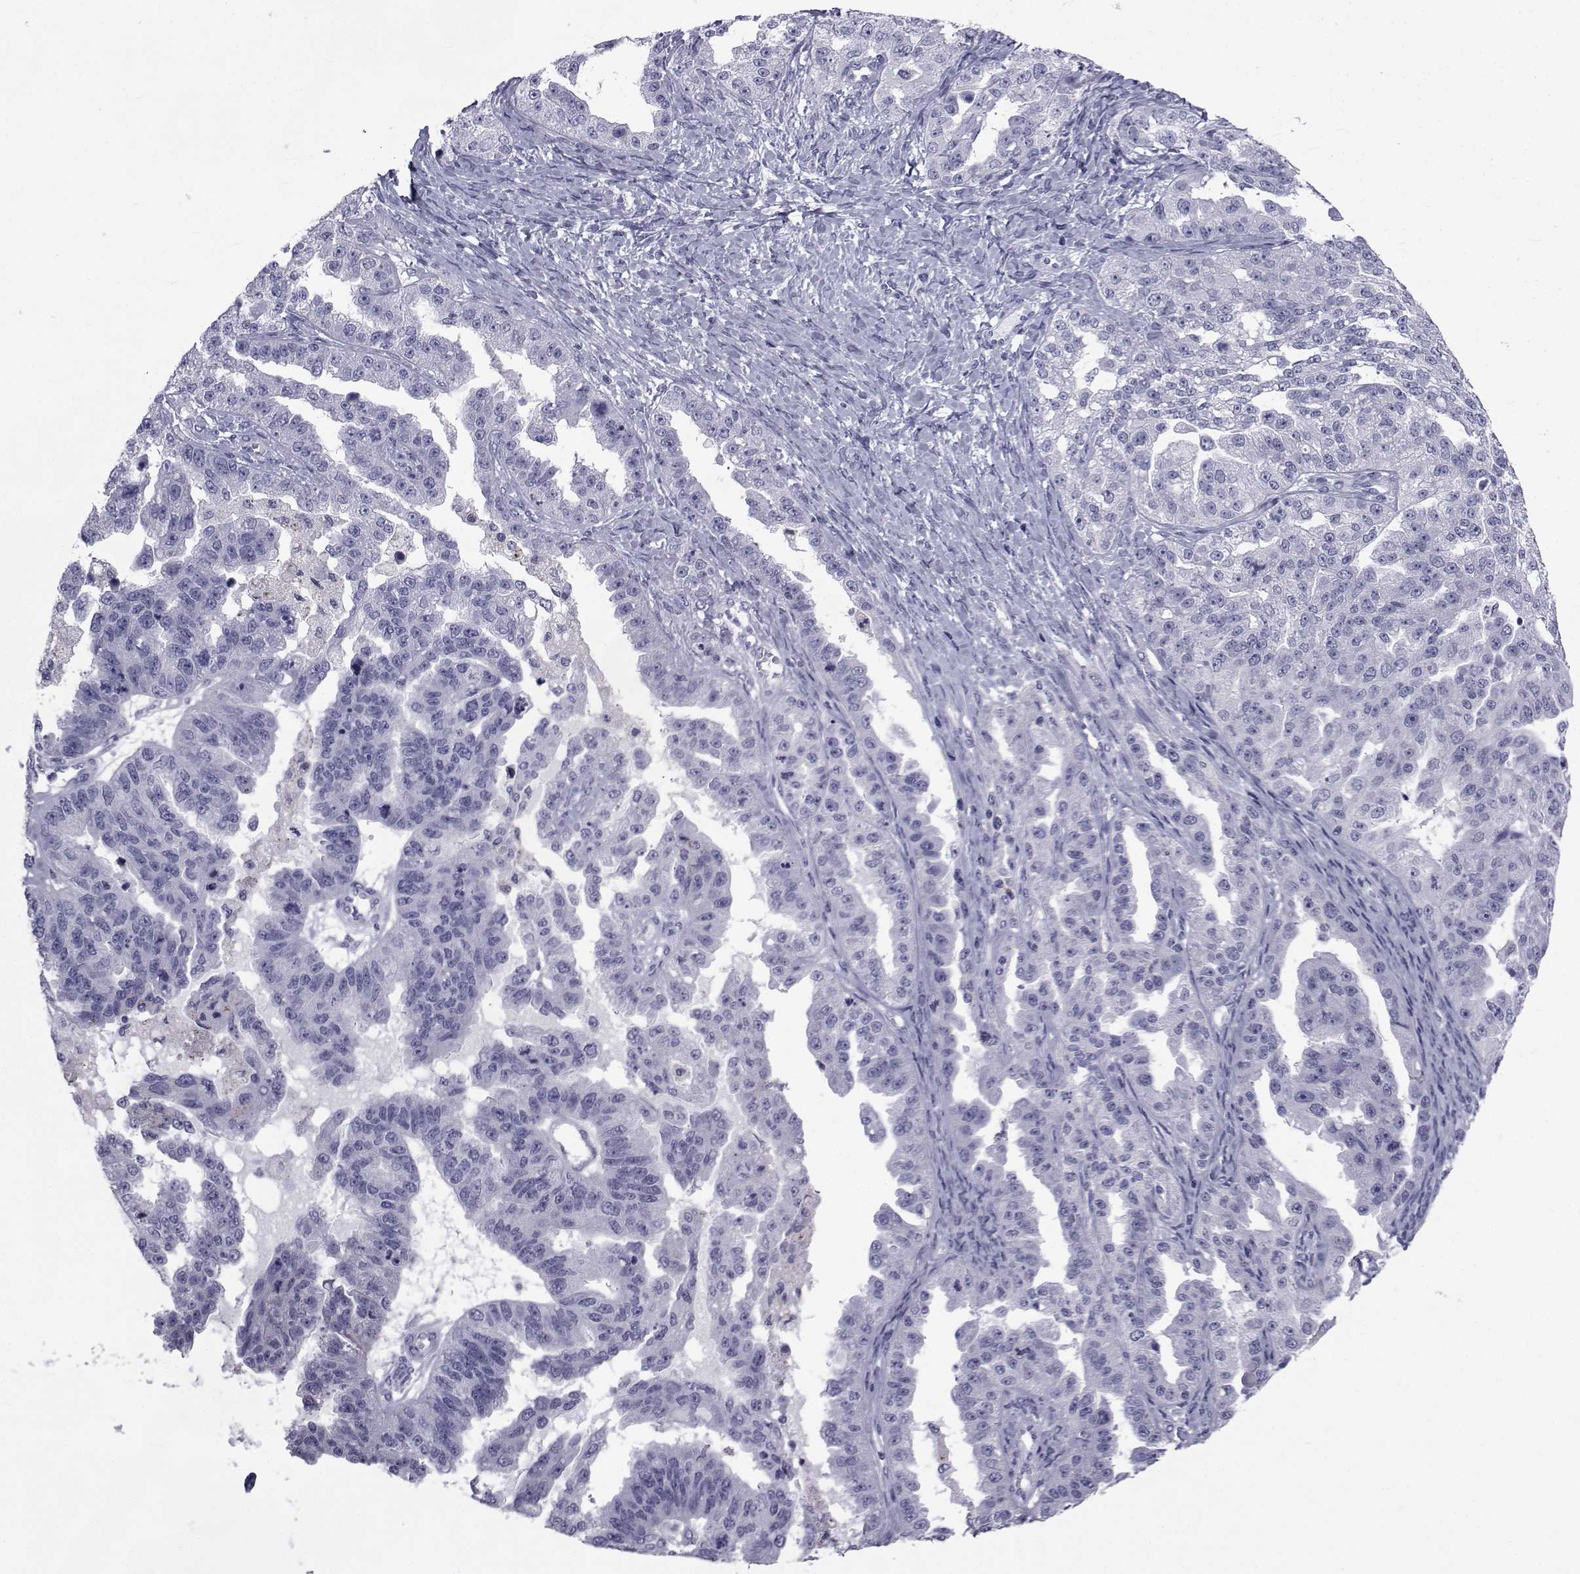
{"staining": {"intensity": "negative", "quantity": "none", "location": "none"}, "tissue": "ovarian cancer", "cell_type": "Tumor cells", "image_type": "cancer", "snomed": [{"axis": "morphology", "description": "Cystadenocarcinoma, serous, NOS"}, {"axis": "topography", "description": "Ovary"}], "caption": "The photomicrograph displays no staining of tumor cells in ovarian cancer.", "gene": "PDE6H", "patient": {"sex": "female", "age": 58}}